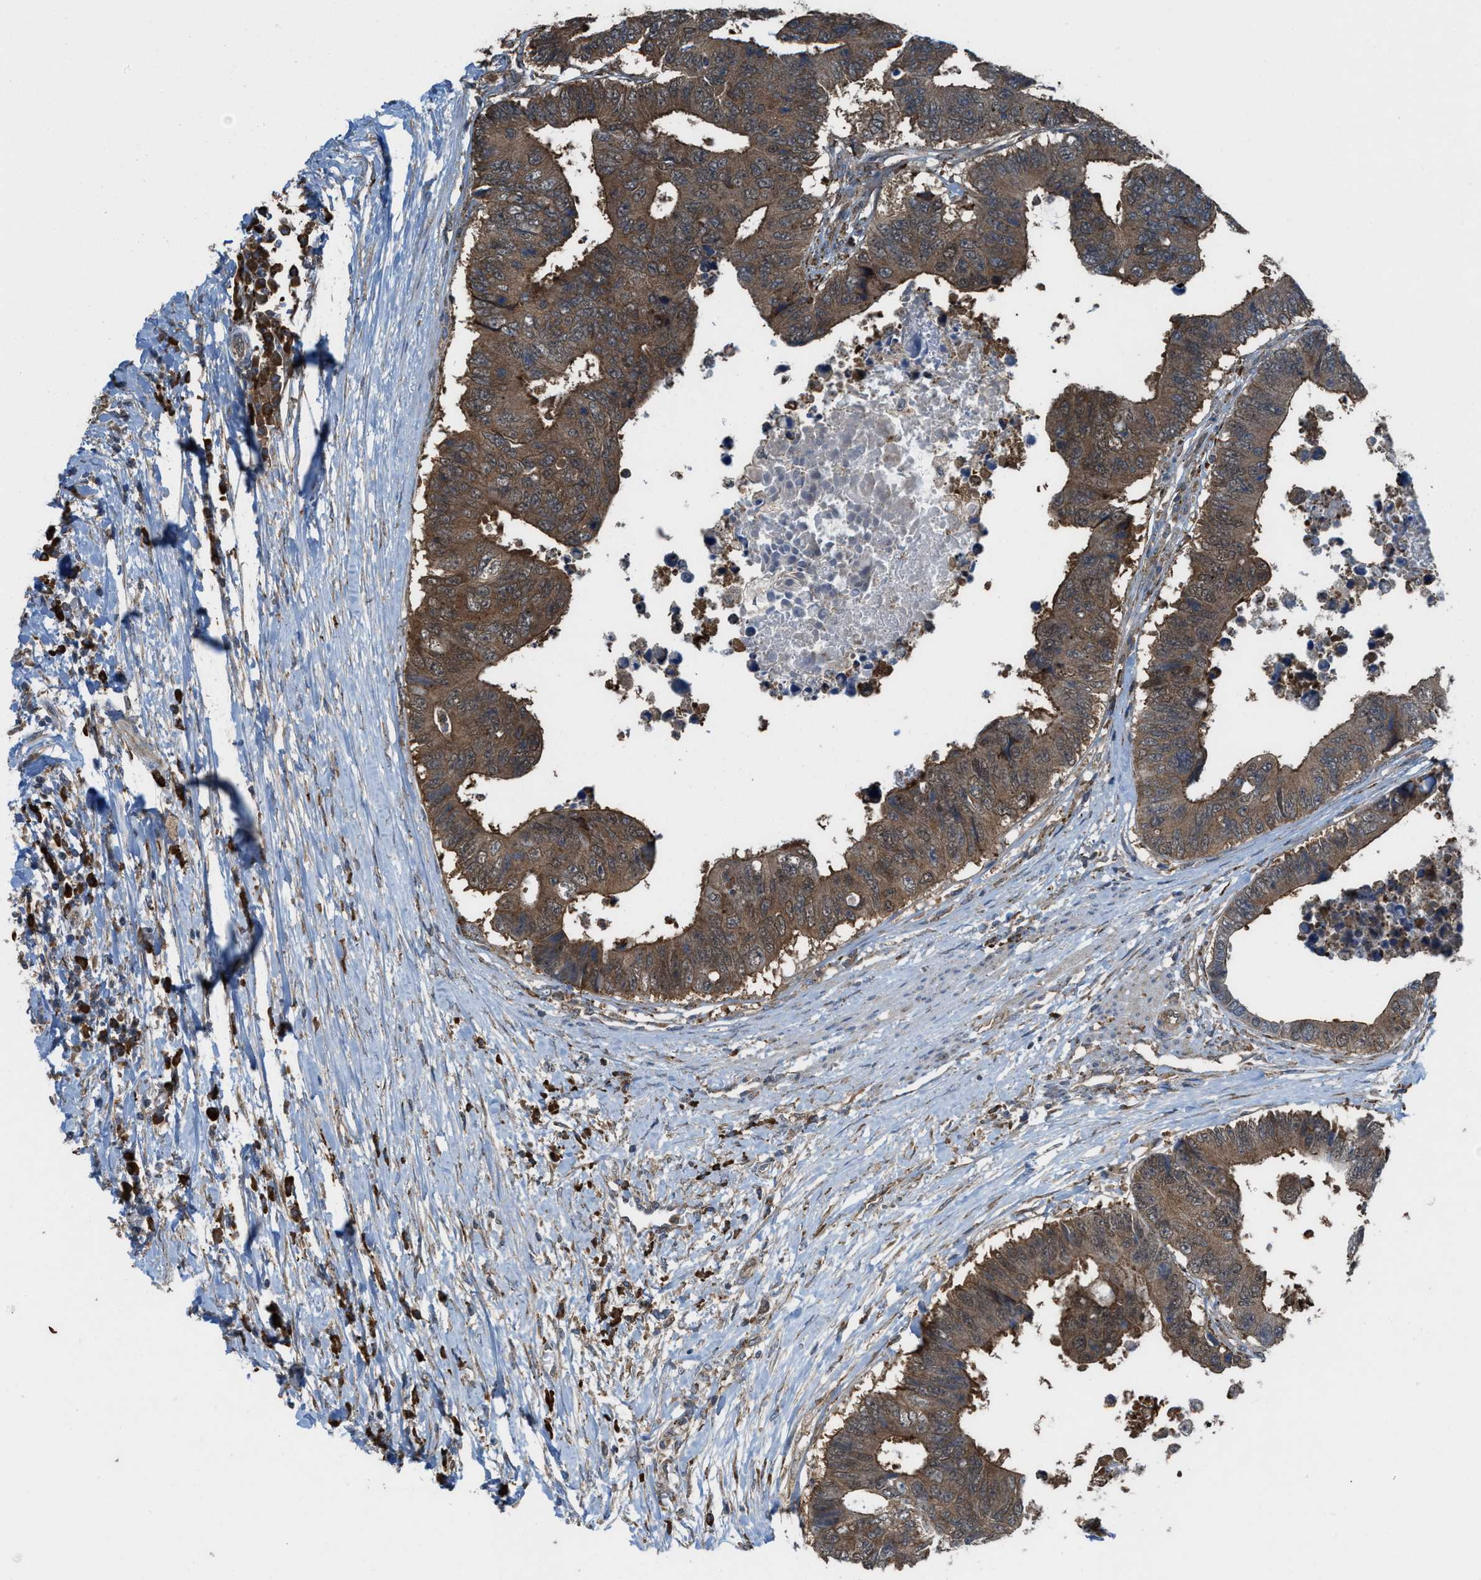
{"staining": {"intensity": "moderate", "quantity": ">75%", "location": "cytoplasmic/membranous"}, "tissue": "colorectal cancer", "cell_type": "Tumor cells", "image_type": "cancer", "snomed": [{"axis": "morphology", "description": "Adenocarcinoma, NOS"}, {"axis": "topography", "description": "Rectum"}], "caption": "Protein staining of colorectal cancer (adenocarcinoma) tissue exhibits moderate cytoplasmic/membranous positivity in about >75% of tumor cells.", "gene": "PLAA", "patient": {"sex": "male", "age": 84}}